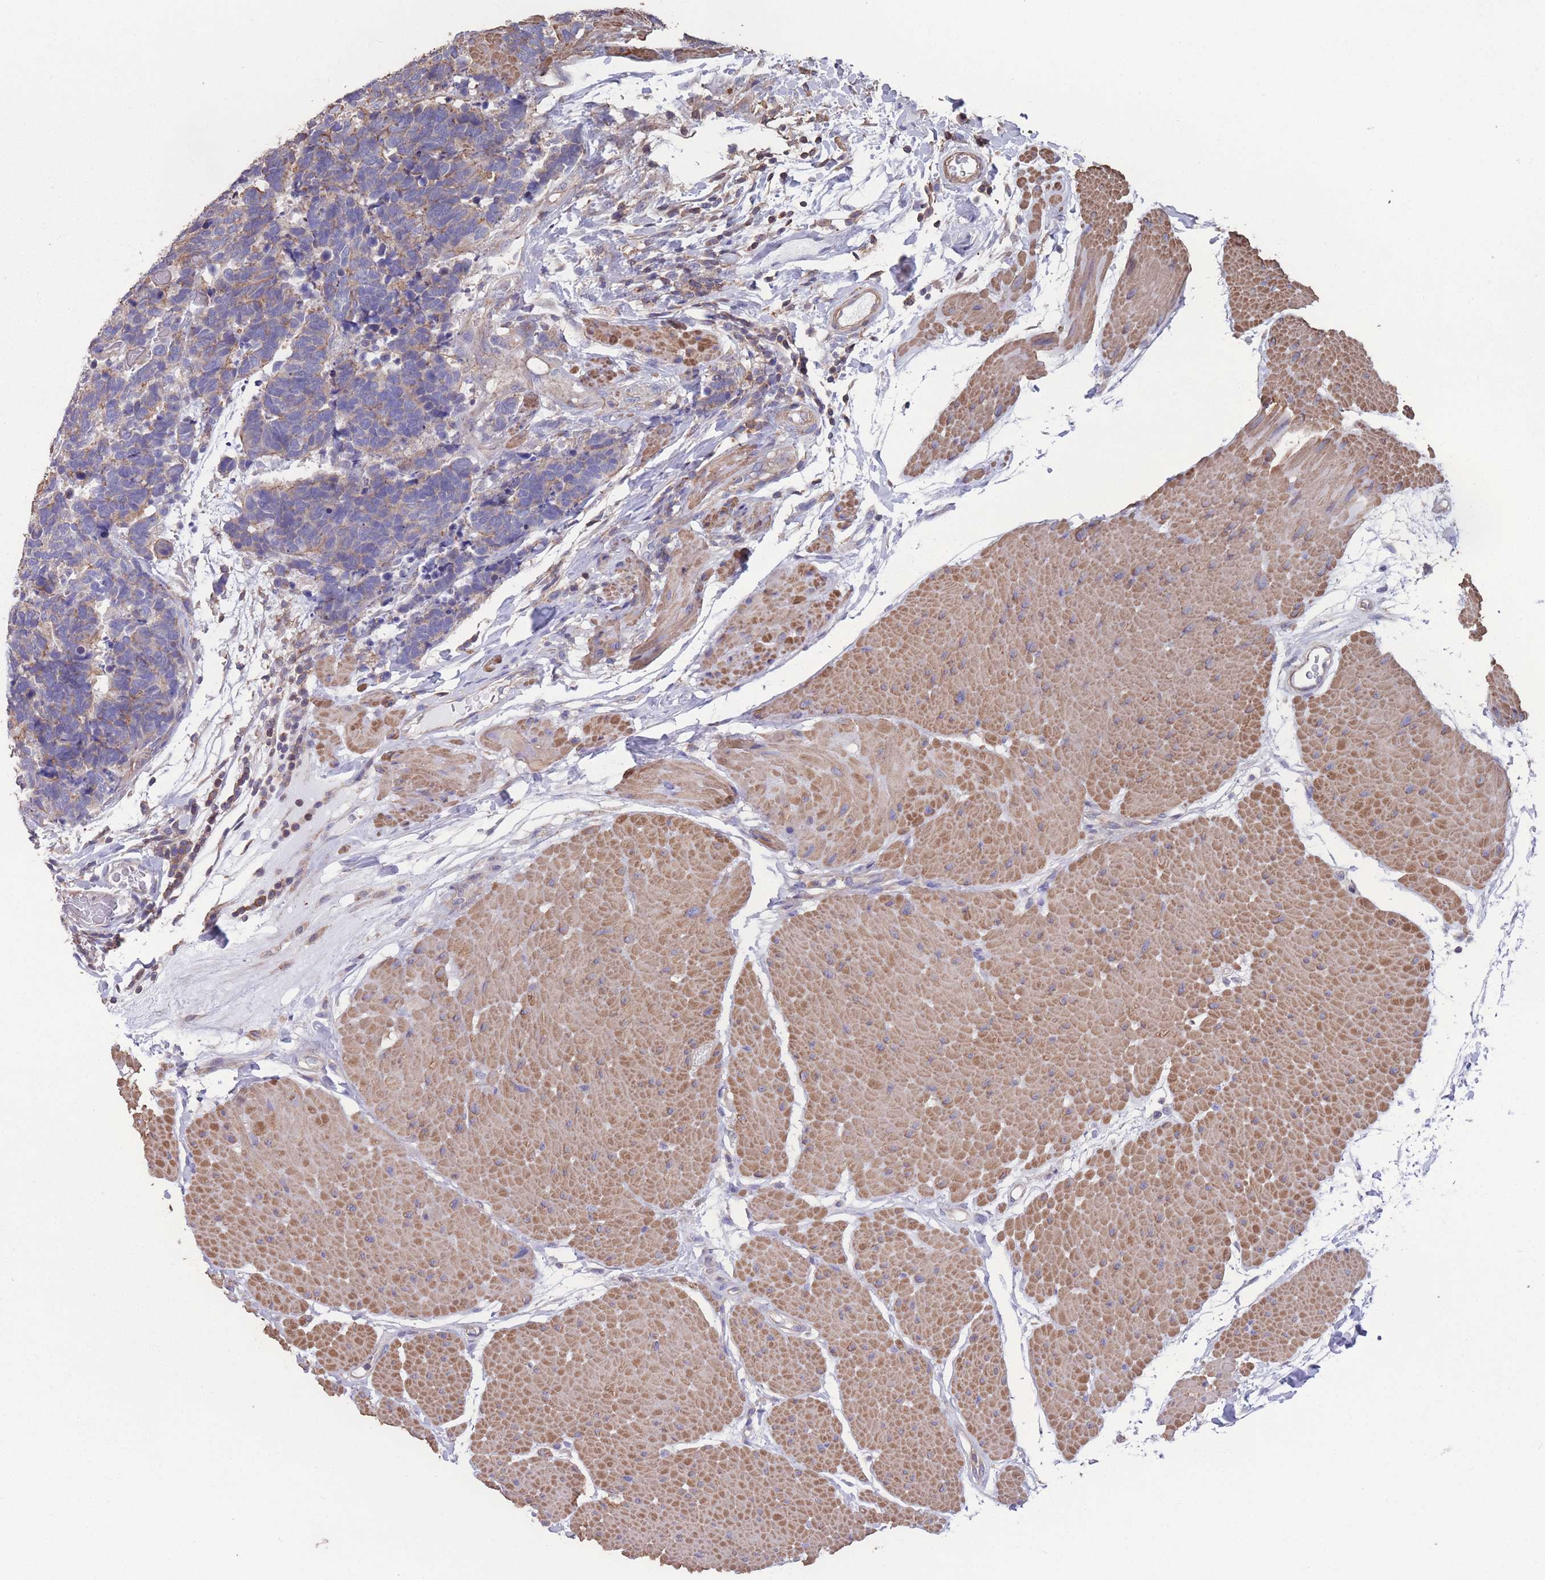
{"staining": {"intensity": "weak", "quantity": "25%-75%", "location": "cytoplasmic/membranous"}, "tissue": "carcinoid", "cell_type": "Tumor cells", "image_type": "cancer", "snomed": [{"axis": "morphology", "description": "Carcinoma, NOS"}, {"axis": "morphology", "description": "Carcinoid, malignant, NOS"}, {"axis": "topography", "description": "Urinary bladder"}], "caption": "Carcinoid (malignant) stained with IHC reveals weak cytoplasmic/membranous positivity in about 25%-75% of tumor cells.", "gene": "NUDT21", "patient": {"sex": "male", "age": 57}}